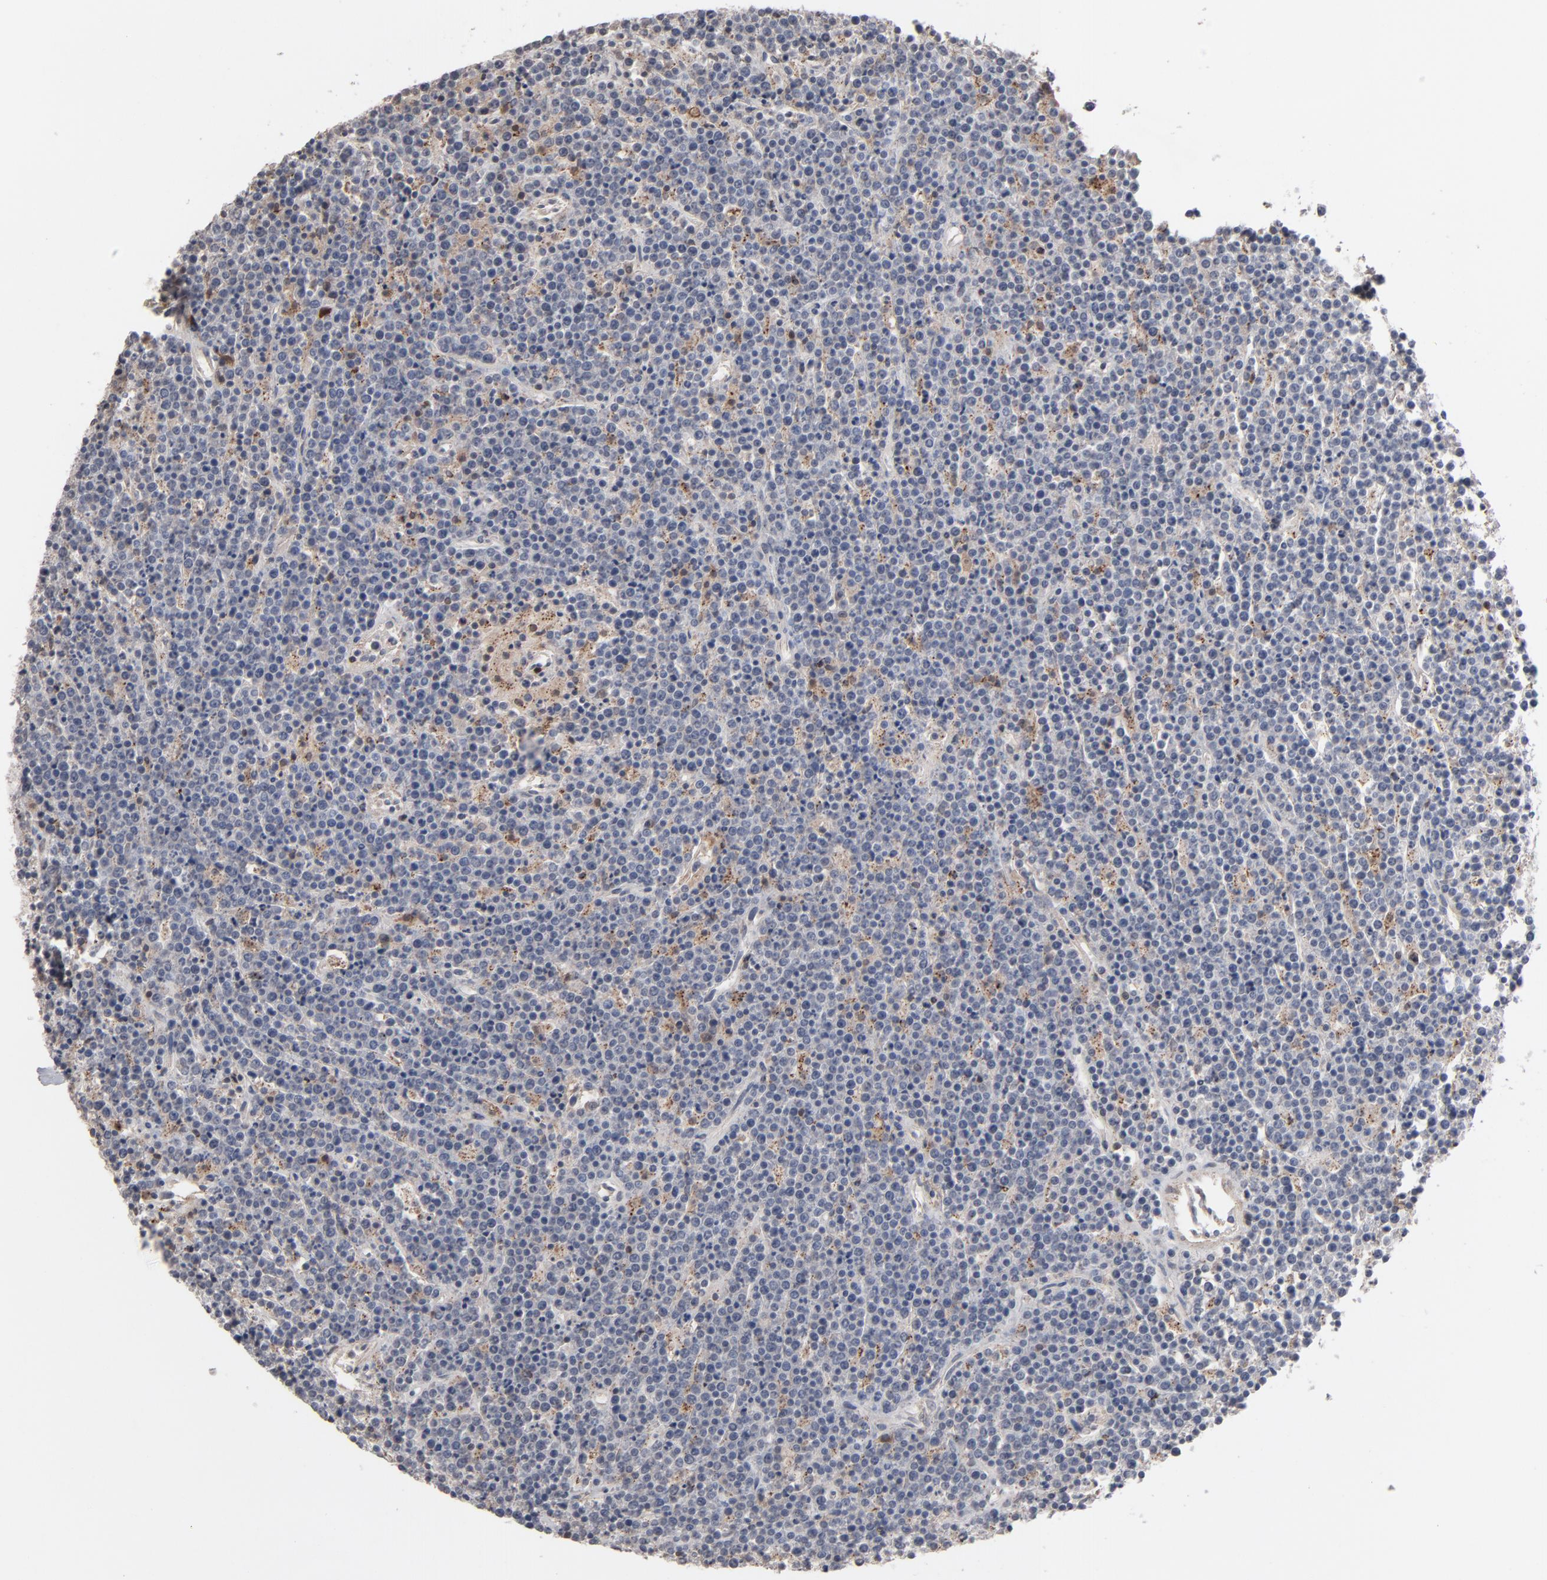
{"staining": {"intensity": "negative", "quantity": "none", "location": "none"}, "tissue": "lymphoma", "cell_type": "Tumor cells", "image_type": "cancer", "snomed": [{"axis": "morphology", "description": "Malignant lymphoma, non-Hodgkin's type, High grade"}, {"axis": "topography", "description": "Ovary"}], "caption": "Image shows no significant protein expression in tumor cells of high-grade malignant lymphoma, non-Hodgkin's type. (Stains: DAB IHC with hematoxylin counter stain, Microscopy: brightfield microscopy at high magnification).", "gene": "STAT4", "patient": {"sex": "female", "age": 56}}